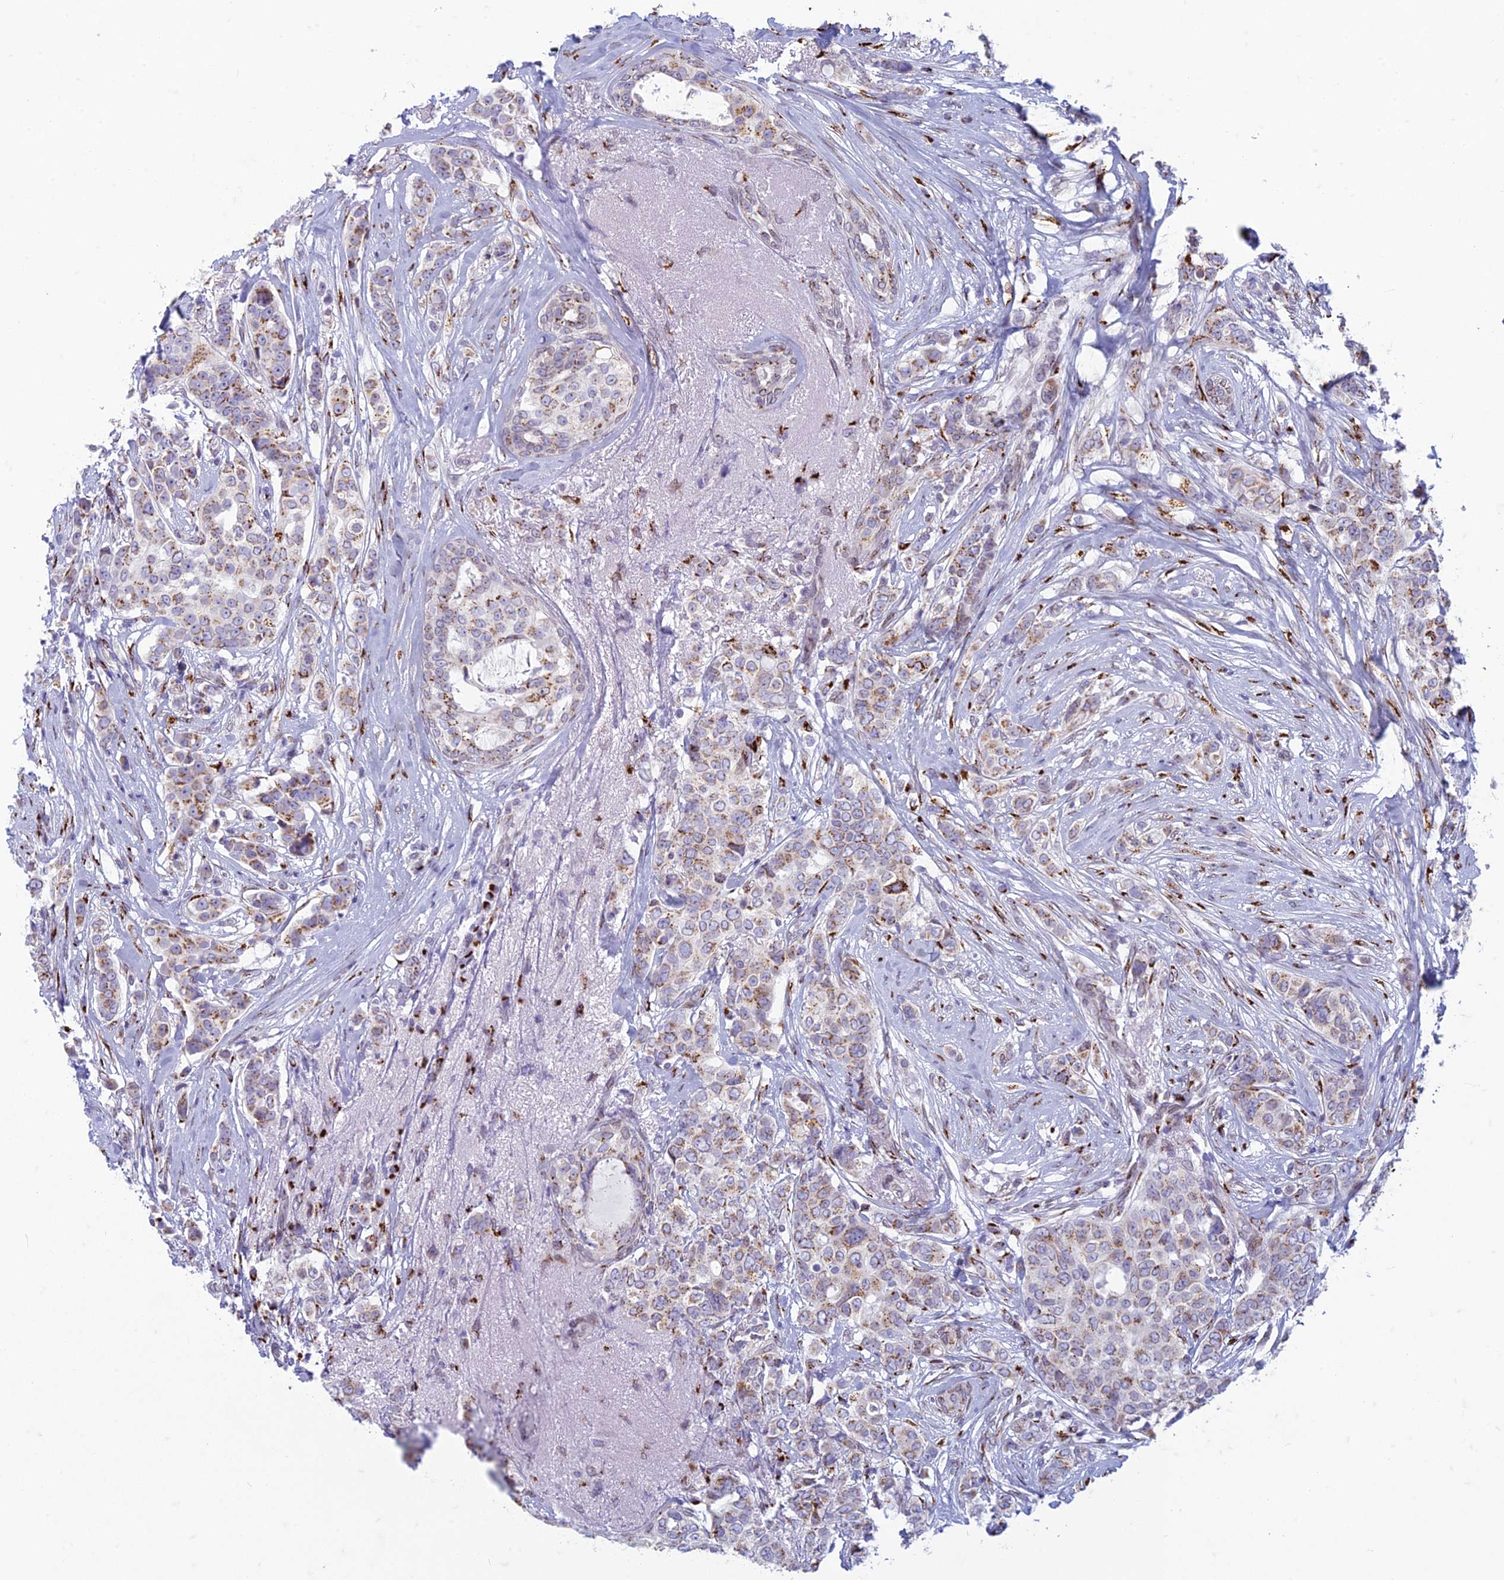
{"staining": {"intensity": "moderate", "quantity": "25%-75%", "location": "cytoplasmic/membranous"}, "tissue": "breast cancer", "cell_type": "Tumor cells", "image_type": "cancer", "snomed": [{"axis": "morphology", "description": "Lobular carcinoma"}, {"axis": "topography", "description": "Breast"}], "caption": "This is an image of immunohistochemistry staining of lobular carcinoma (breast), which shows moderate positivity in the cytoplasmic/membranous of tumor cells.", "gene": "FAM3C", "patient": {"sex": "female", "age": 51}}